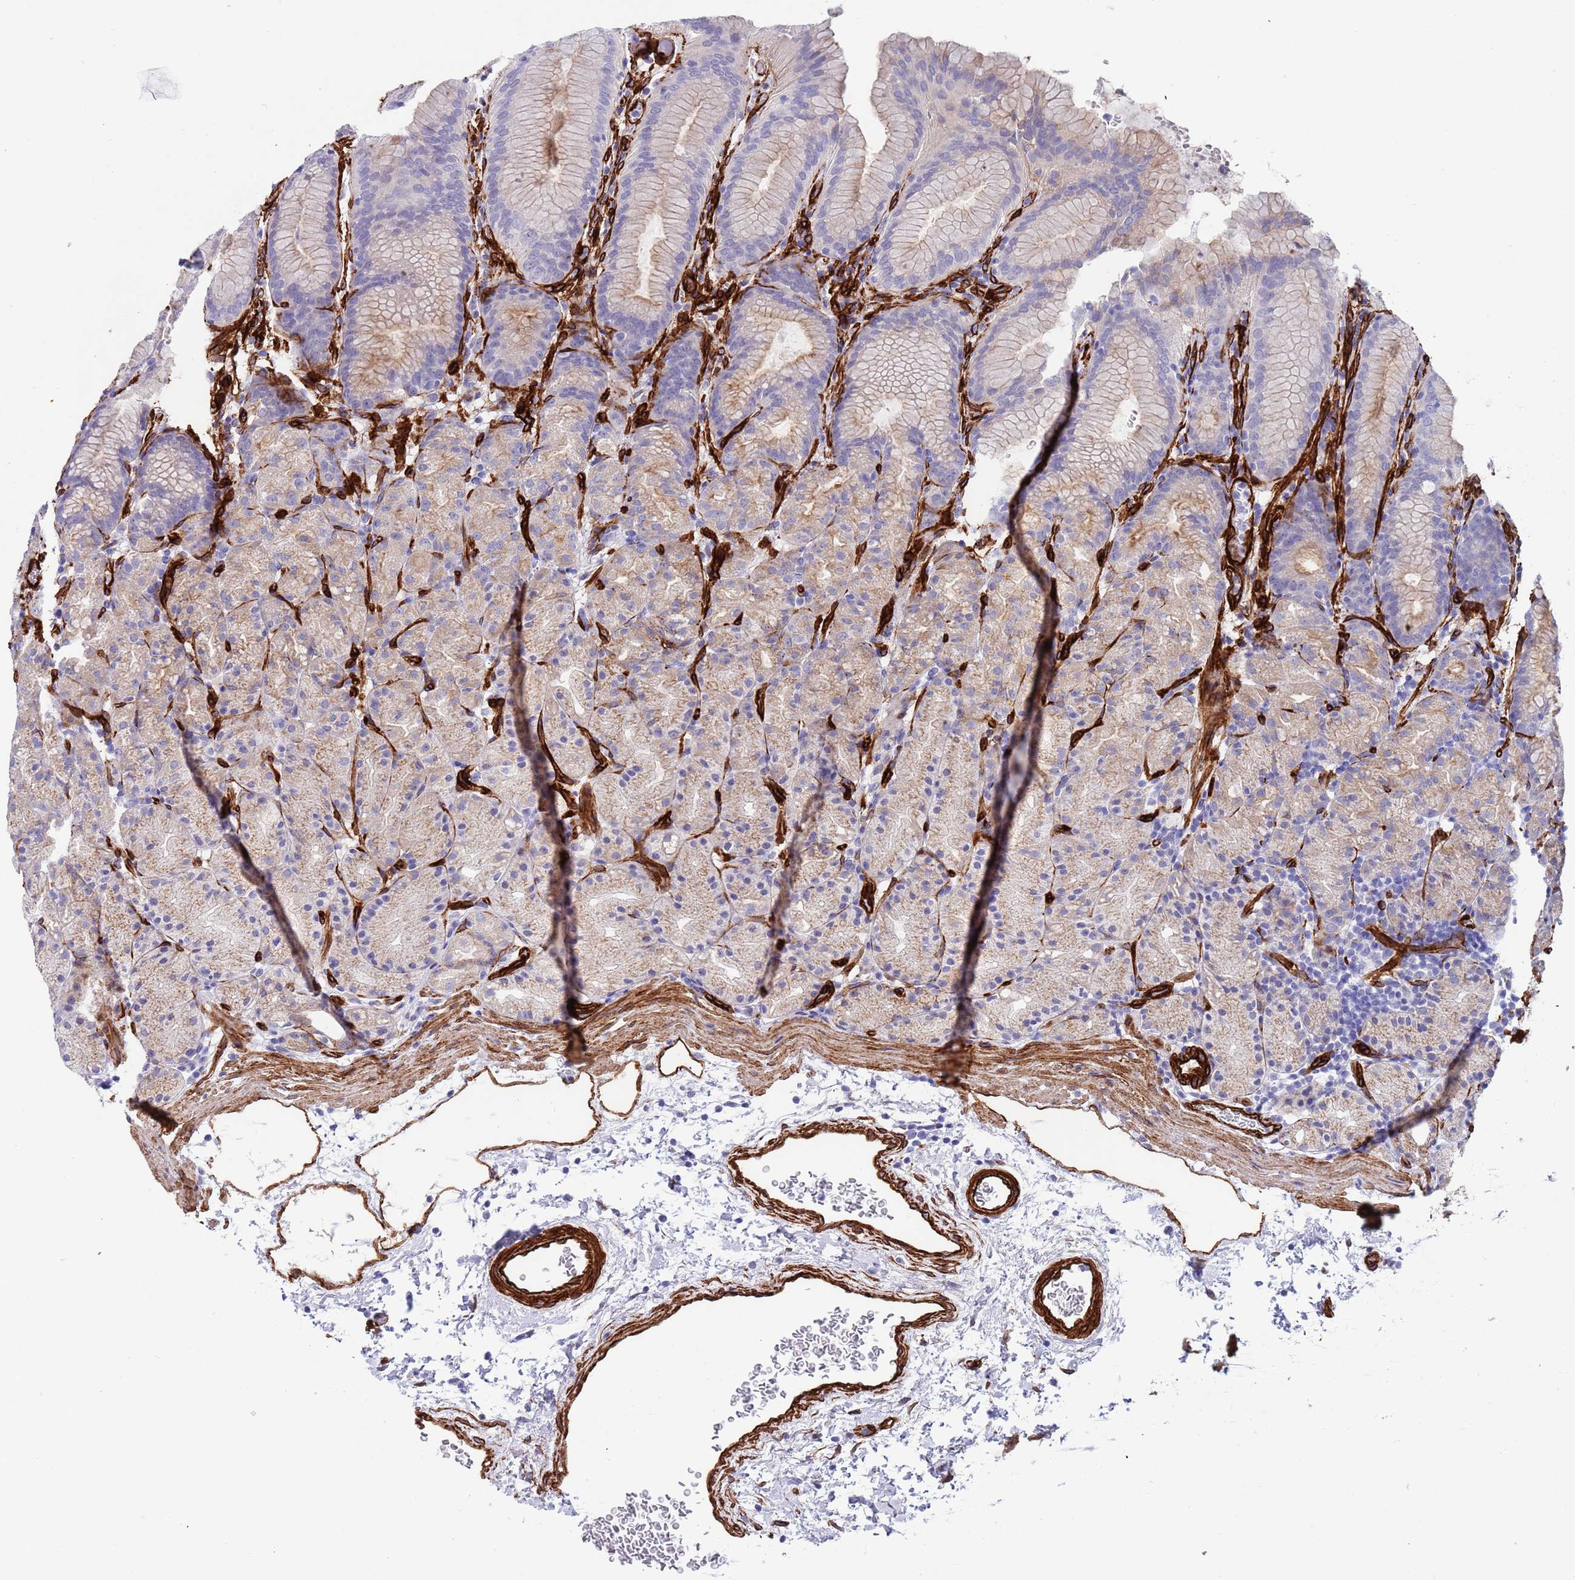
{"staining": {"intensity": "weak", "quantity": "25%-75%", "location": "cytoplasmic/membranous"}, "tissue": "stomach", "cell_type": "Glandular cells", "image_type": "normal", "snomed": [{"axis": "morphology", "description": "Normal tissue, NOS"}, {"axis": "topography", "description": "Stomach, upper"}], "caption": "The photomicrograph shows immunohistochemical staining of unremarkable stomach. There is weak cytoplasmic/membranous positivity is present in approximately 25%-75% of glandular cells. Immunohistochemistry stains the protein in brown and the nuclei are stained blue.", "gene": "CAV2", "patient": {"sex": "male", "age": 48}}